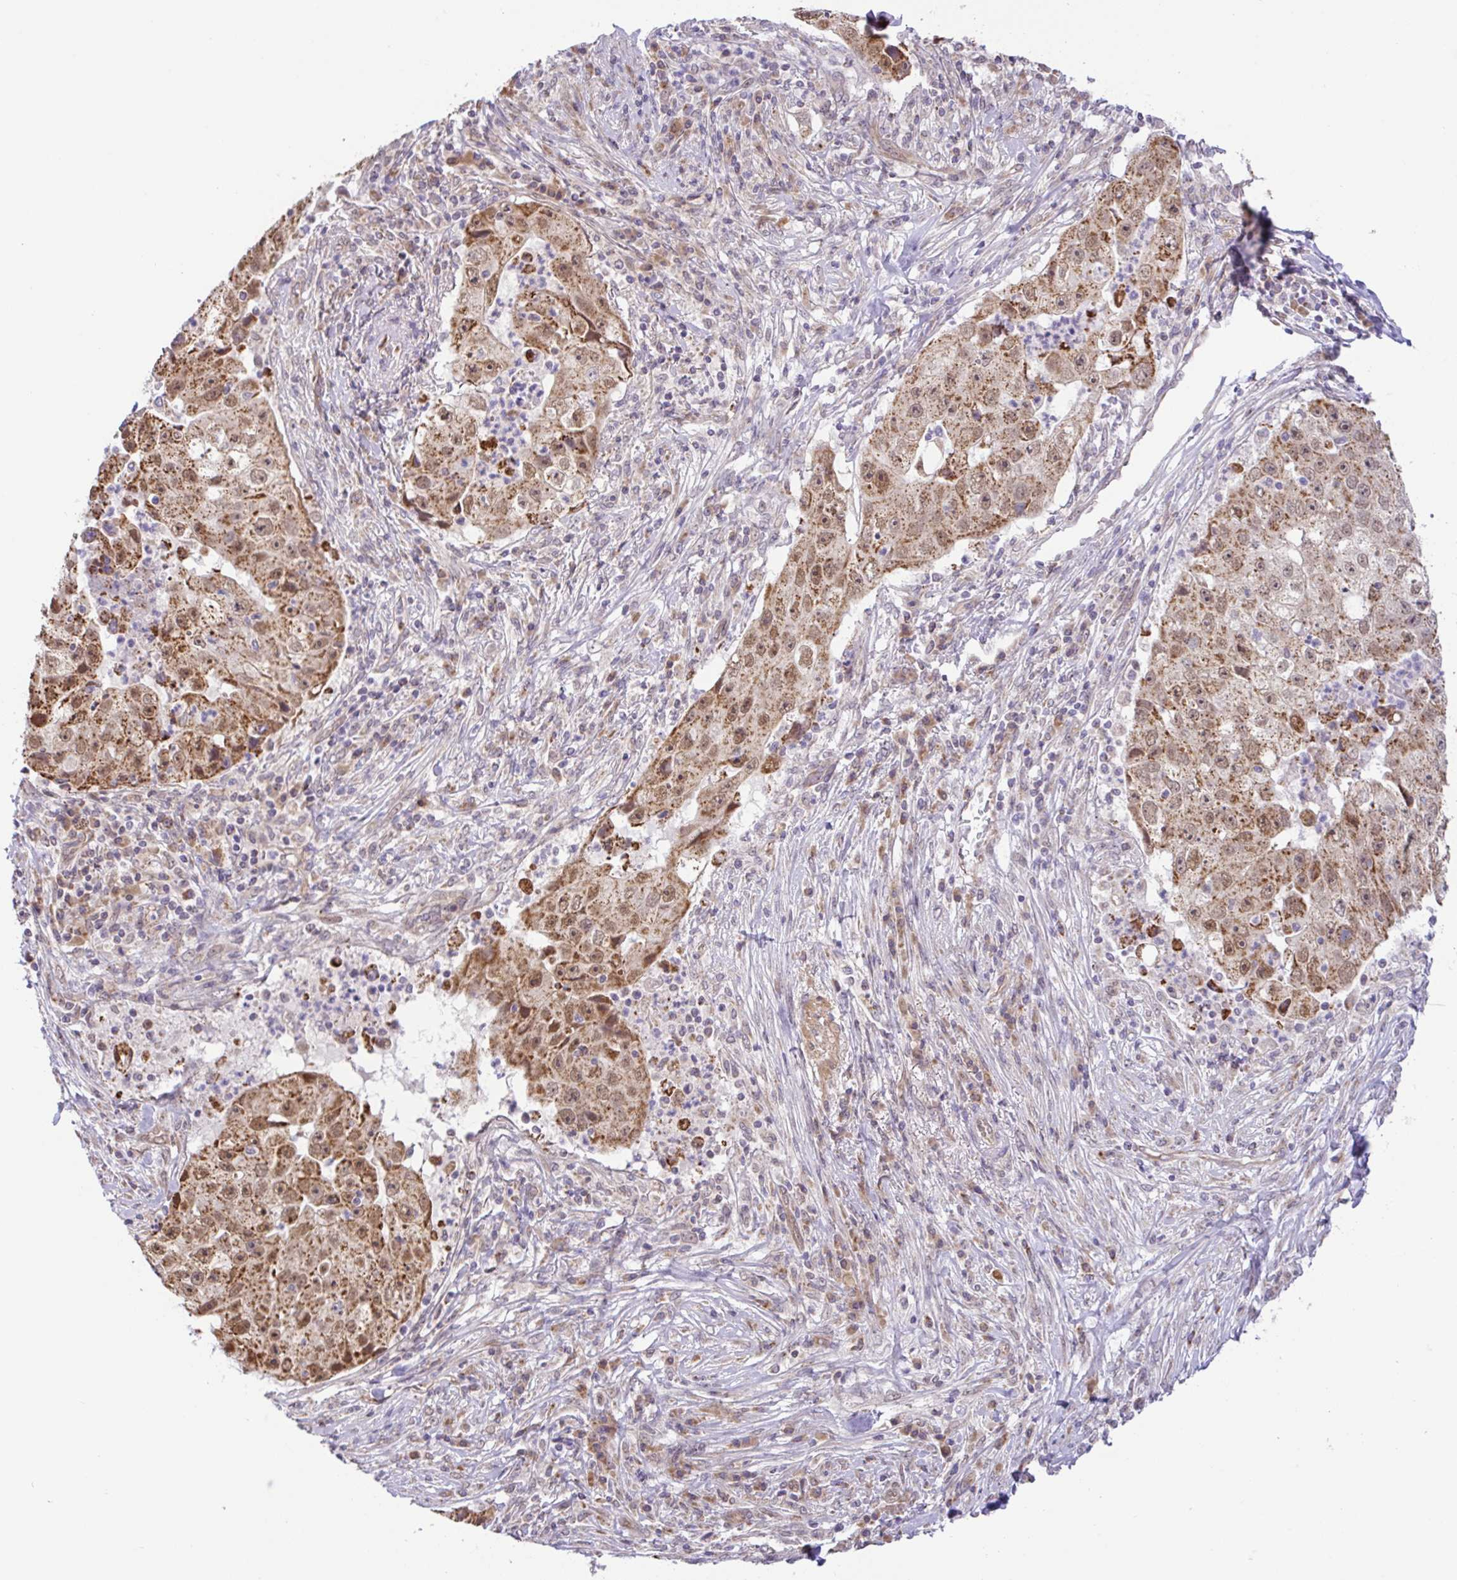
{"staining": {"intensity": "moderate", "quantity": ">75%", "location": "cytoplasmic/membranous,nuclear"}, "tissue": "lung cancer", "cell_type": "Tumor cells", "image_type": "cancer", "snomed": [{"axis": "morphology", "description": "Squamous cell carcinoma, NOS"}, {"axis": "topography", "description": "Lung"}], "caption": "Lung squamous cell carcinoma stained with immunohistochemistry exhibits moderate cytoplasmic/membranous and nuclear staining in about >75% of tumor cells. Immunohistochemistry (ihc) stains the protein of interest in brown and the nuclei are stained blue.", "gene": "DLEU7", "patient": {"sex": "male", "age": 64}}